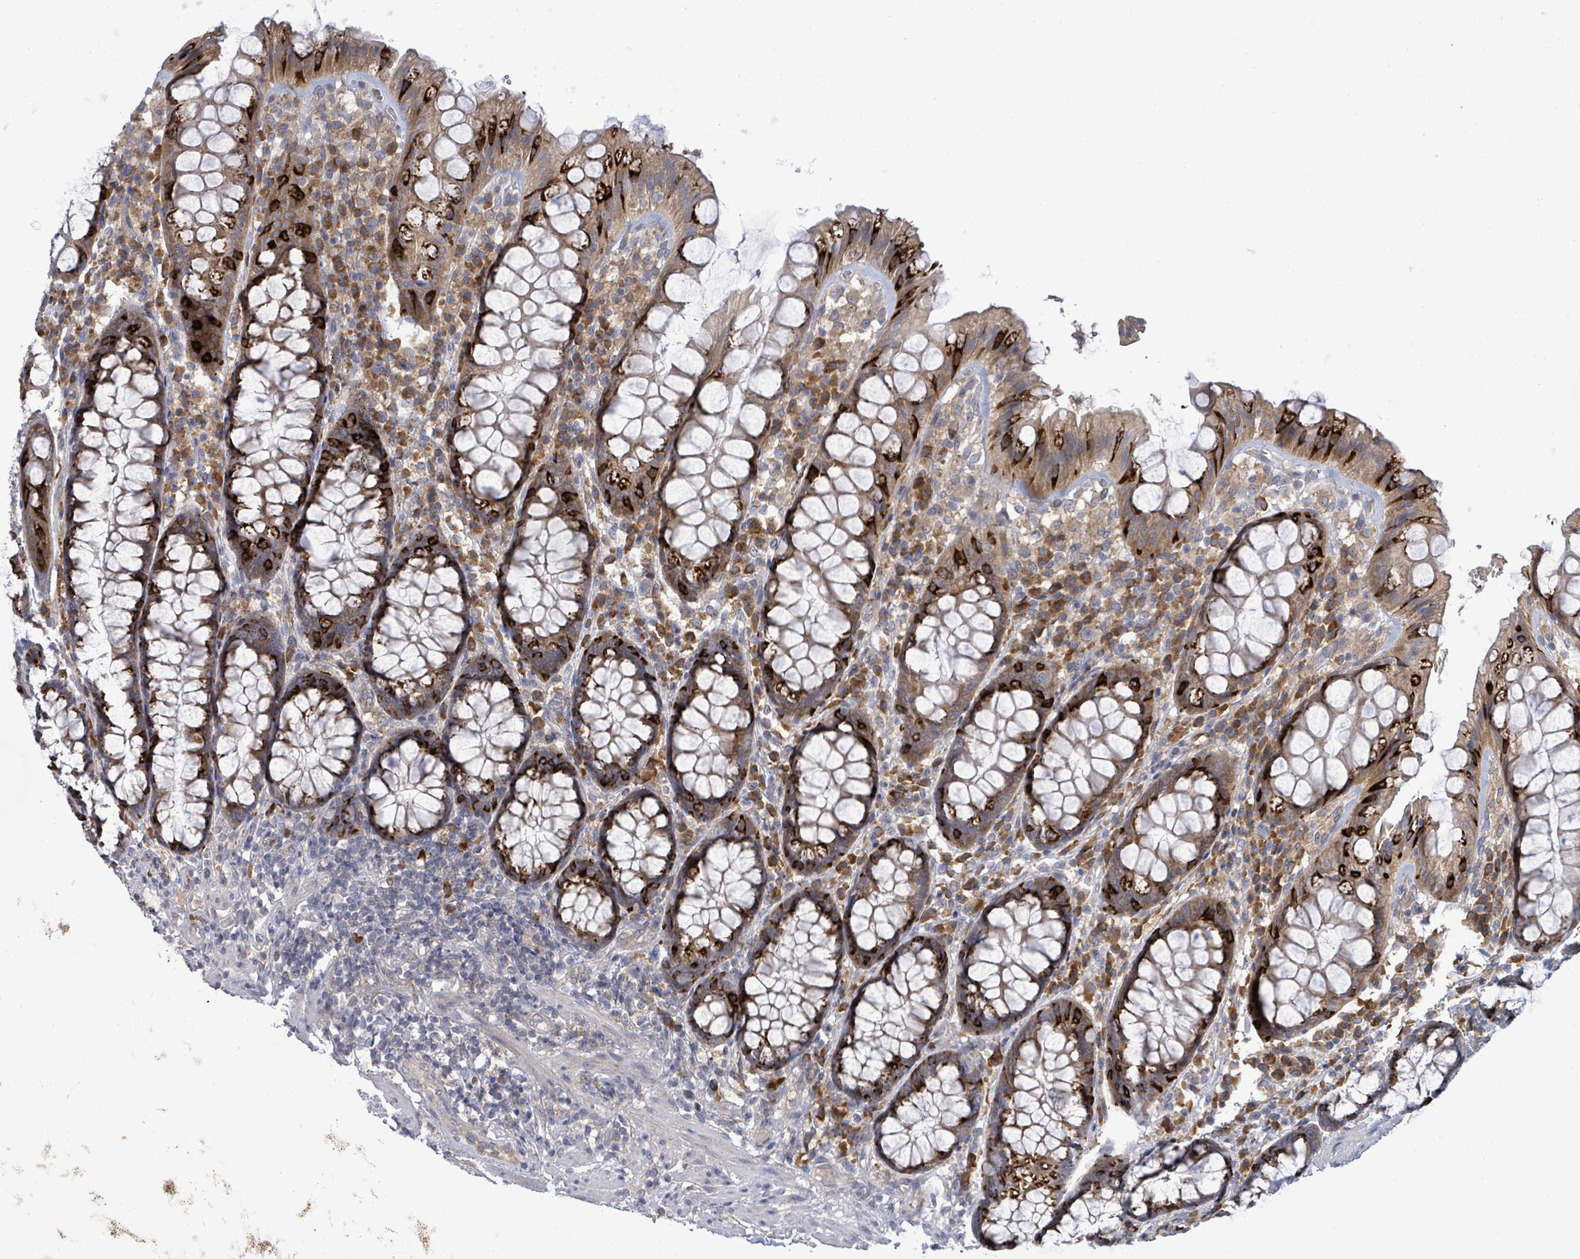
{"staining": {"intensity": "strong", "quantity": ">75%", "location": "cytoplasmic/membranous"}, "tissue": "rectum", "cell_type": "Glandular cells", "image_type": "normal", "snomed": [{"axis": "morphology", "description": "Normal tissue, NOS"}, {"axis": "topography", "description": "Rectum"}], "caption": "Immunohistochemistry (IHC) of normal human rectum exhibits high levels of strong cytoplasmic/membranous expression in approximately >75% of glandular cells.", "gene": "ATP13A1", "patient": {"sex": "male", "age": 83}}